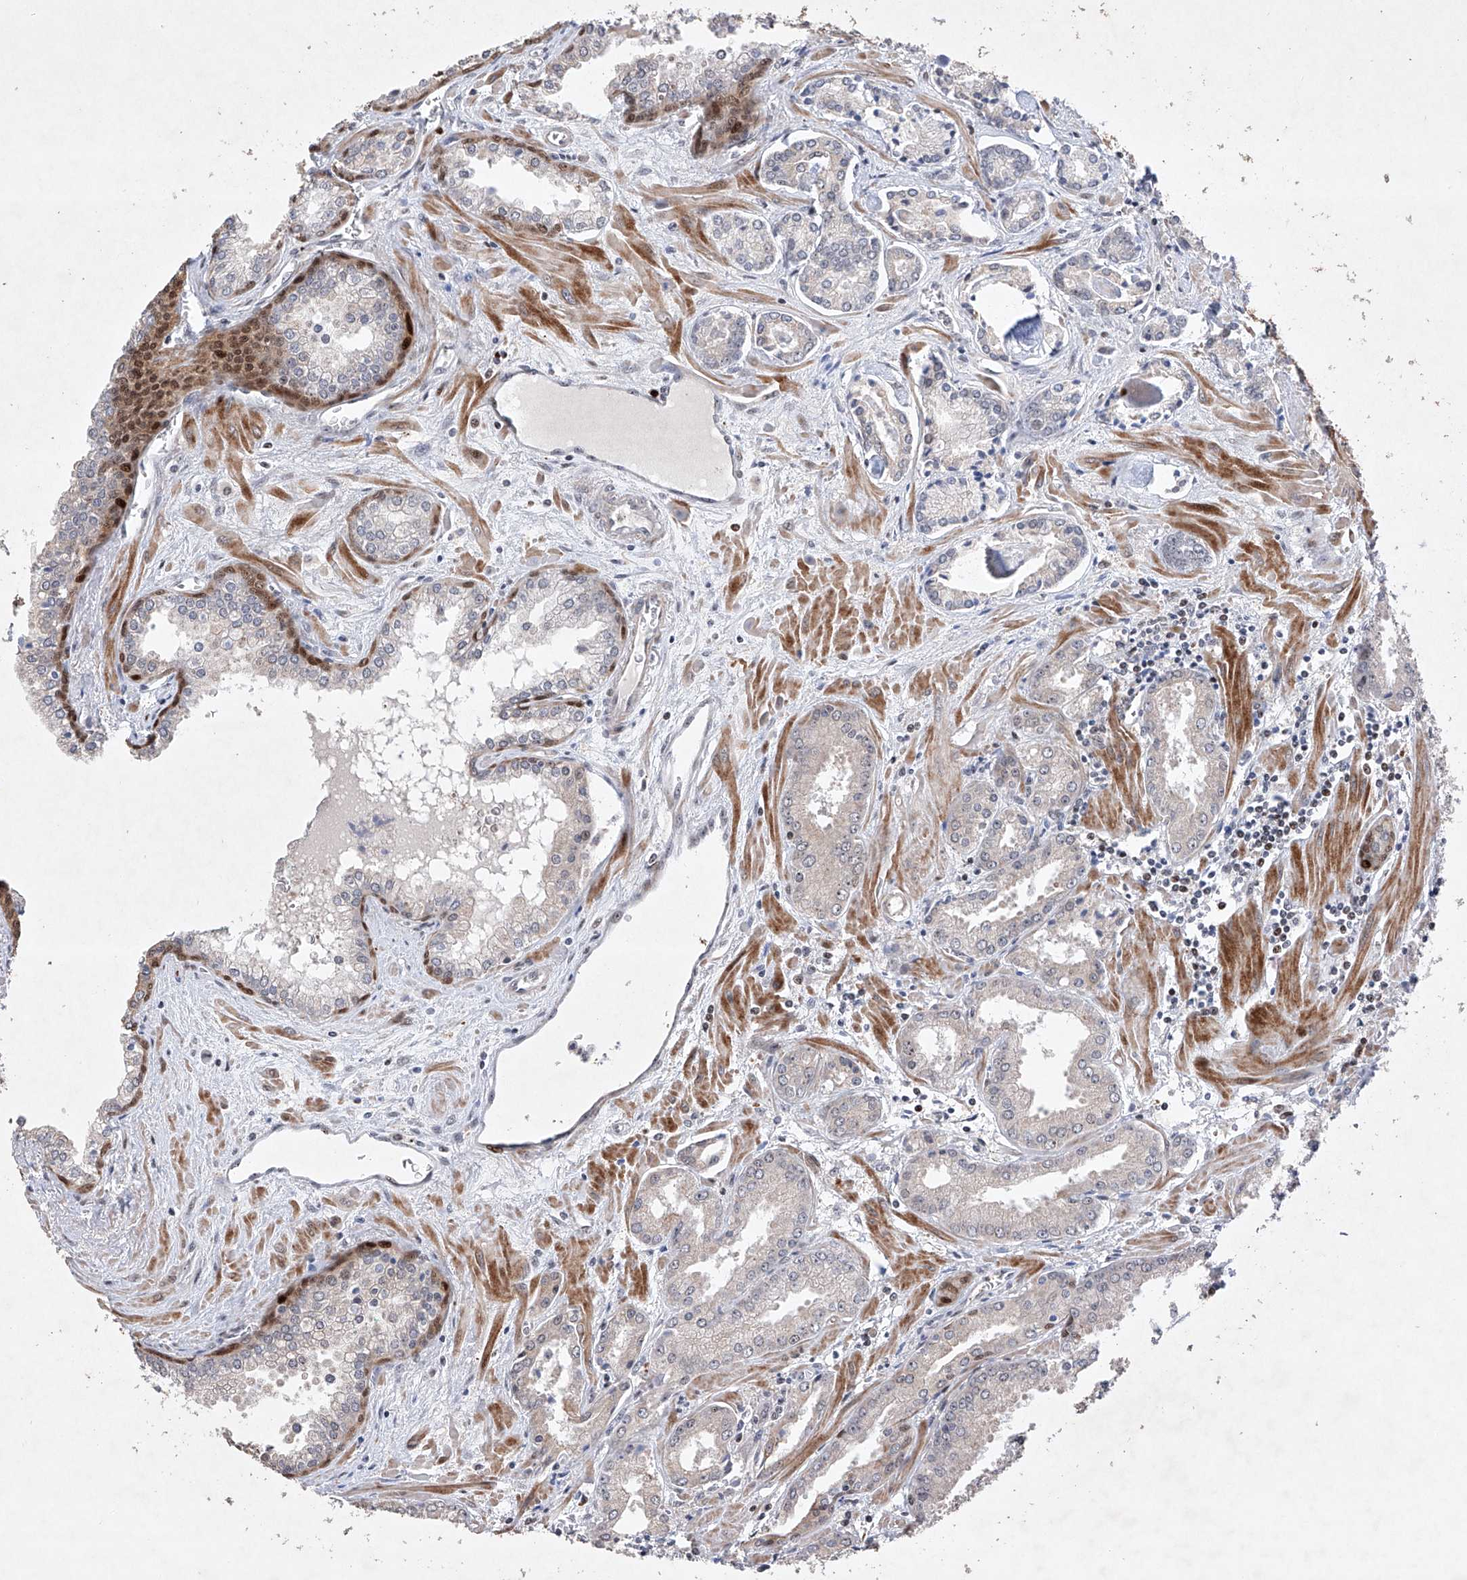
{"staining": {"intensity": "negative", "quantity": "none", "location": "none"}, "tissue": "prostate cancer", "cell_type": "Tumor cells", "image_type": "cancer", "snomed": [{"axis": "morphology", "description": "Adenocarcinoma, Low grade"}, {"axis": "topography", "description": "Prostate"}], "caption": "Tumor cells show no significant protein staining in low-grade adenocarcinoma (prostate). The staining was performed using DAB to visualize the protein expression in brown, while the nuclei were stained in blue with hematoxylin (Magnification: 20x).", "gene": "AFG1L", "patient": {"sex": "male", "age": 67}}